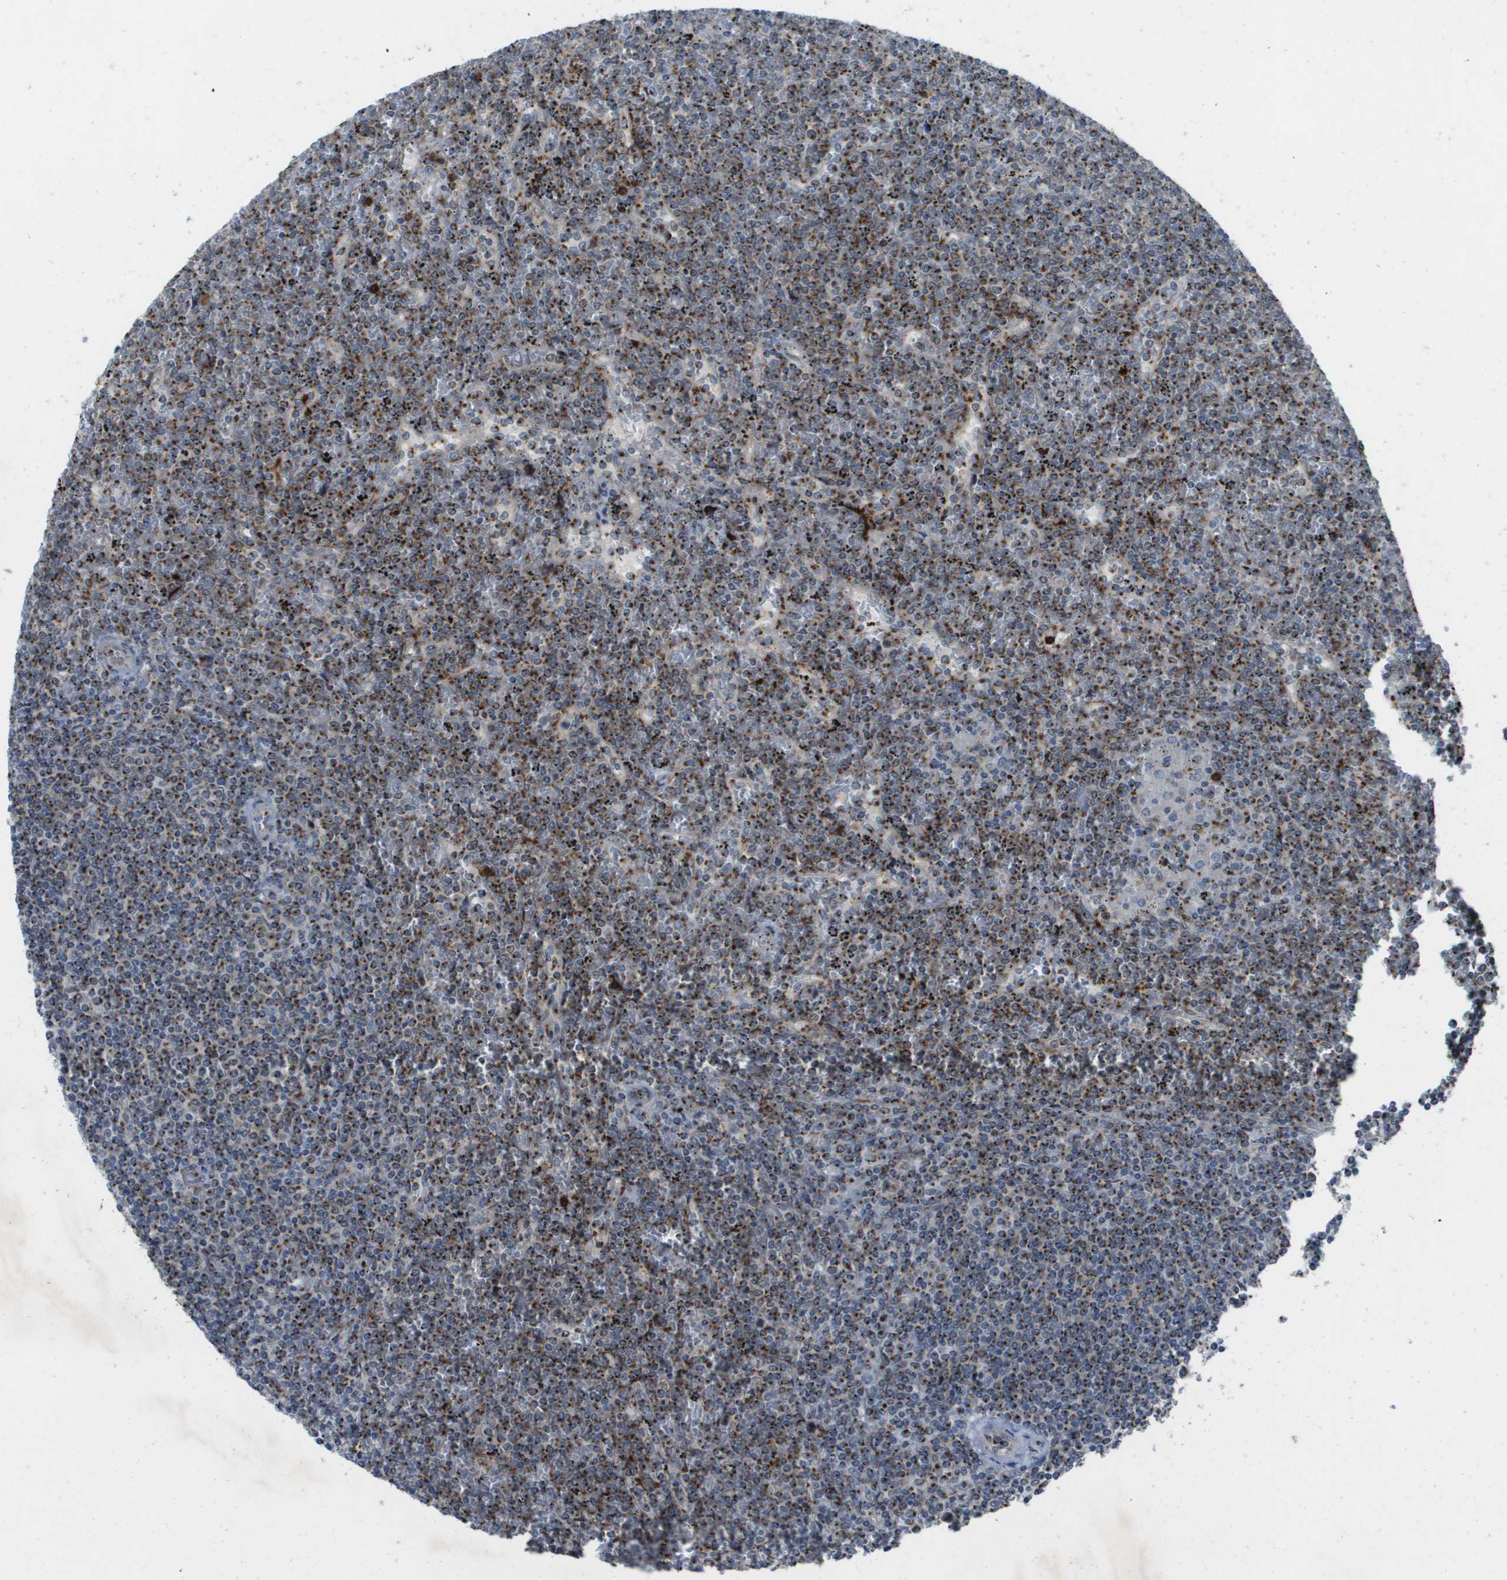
{"staining": {"intensity": "strong", "quantity": ">75%", "location": "cytoplasmic/membranous"}, "tissue": "lymphoma", "cell_type": "Tumor cells", "image_type": "cancer", "snomed": [{"axis": "morphology", "description": "Malignant lymphoma, non-Hodgkin's type, Low grade"}, {"axis": "topography", "description": "Spleen"}], "caption": "Tumor cells exhibit high levels of strong cytoplasmic/membranous staining in approximately >75% of cells in human lymphoma.", "gene": "QSOX2", "patient": {"sex": "female", "age": 19}}